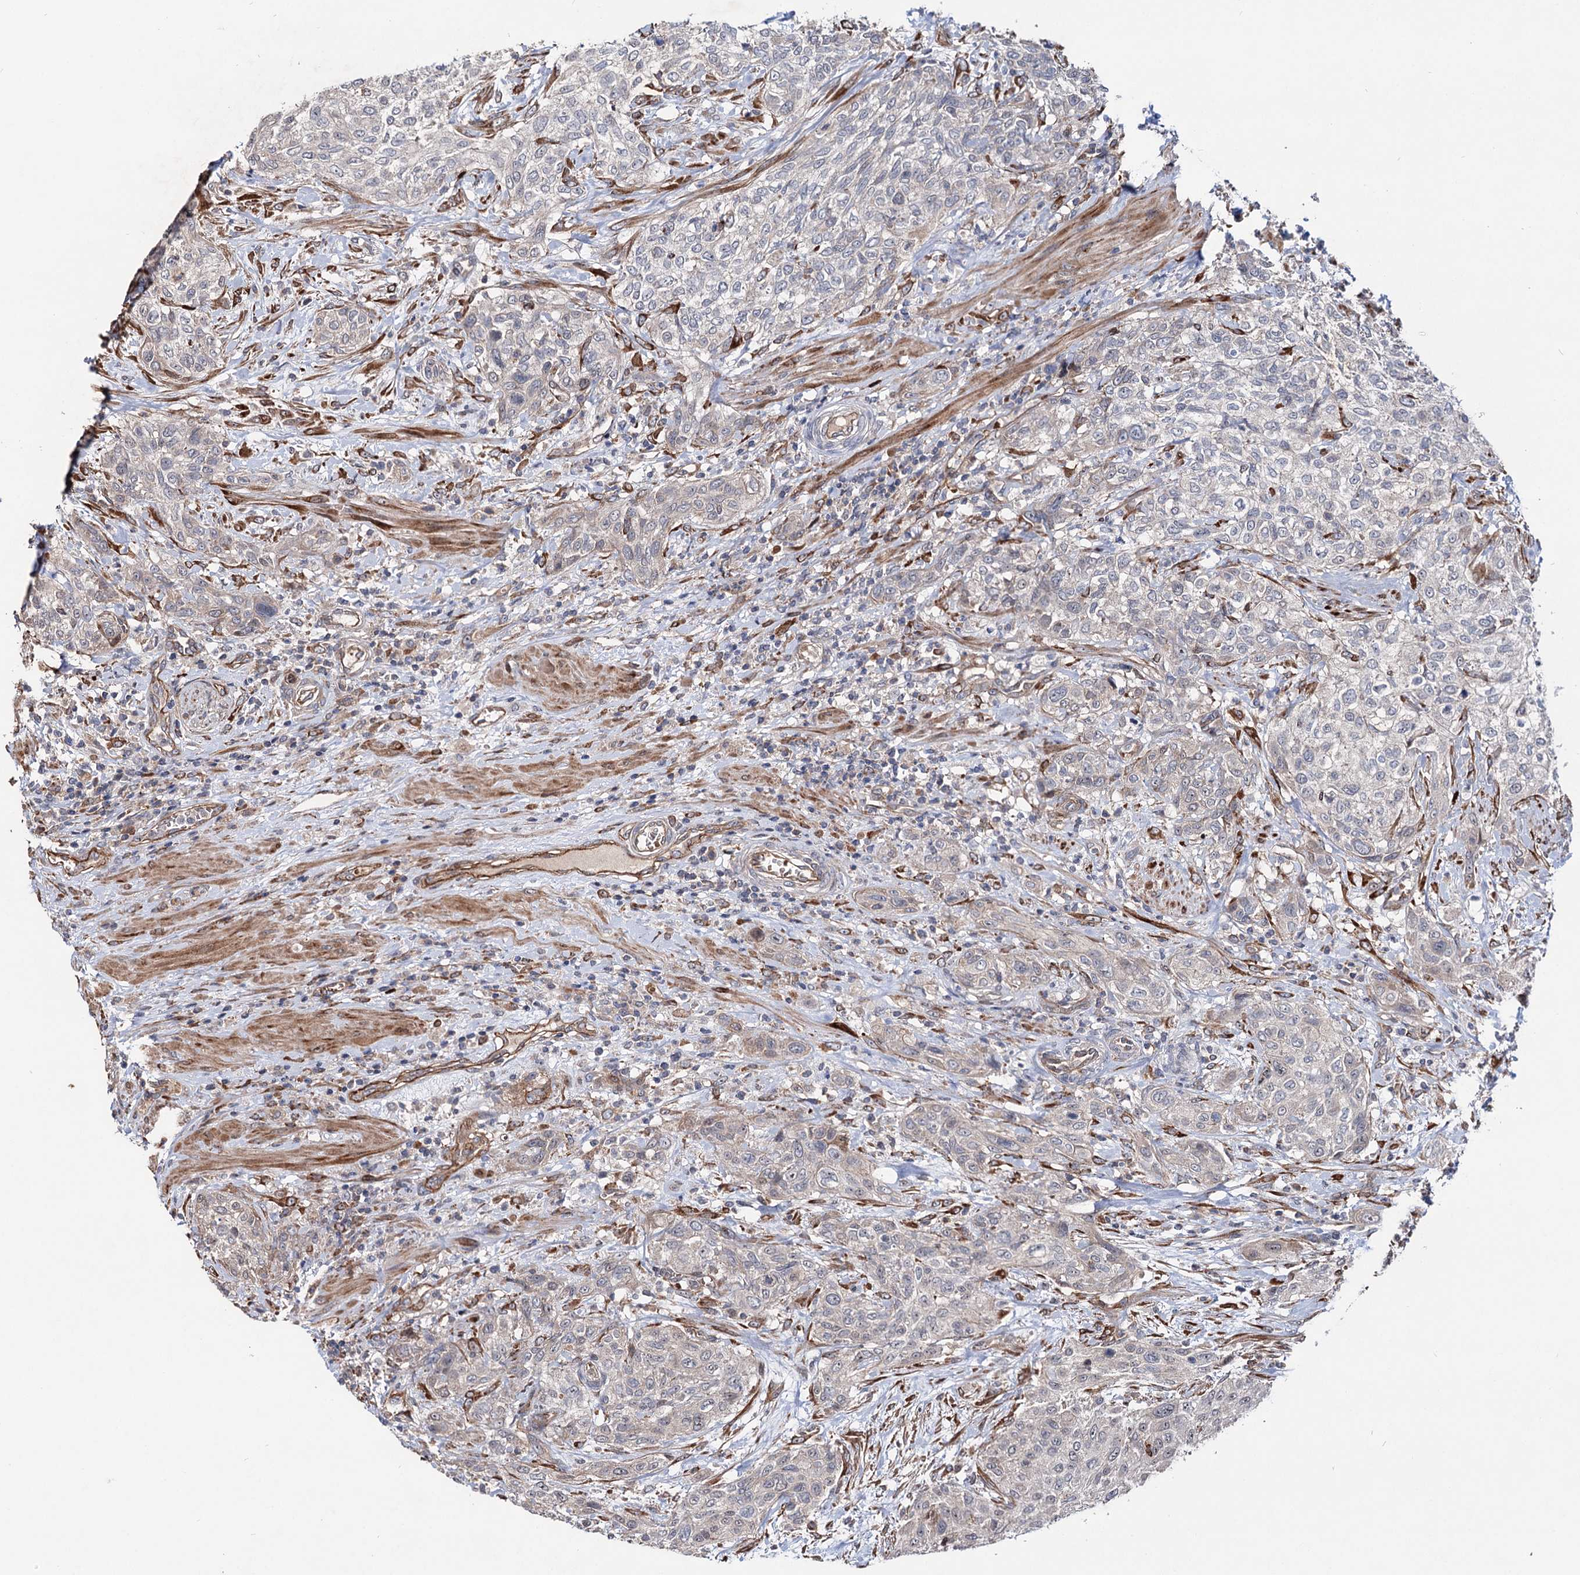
{"staining": {"intensity": "weak", "quantity": "<25%", "location": "cytoplasmic/membranous"}, "tissue": "urothelial cancer", "cell_type": "Tumor cells", "image_type": "cancer", "snomed": [{"axis": "morphology", "description": "Normal tissue, NOS"}, {"axis": "morphology", "description": "Urothelial carcinoma, NOS"}, {"axis": "topography", "description": "Urinary bladder"}, {"axis": "topography", "description": "Peripheral nerve tissue"}], "caption": "Urothelial cancer was stained to show a protein in brown. There is no significant staining in tumor cells. (DAB immunohistochemistry (IHC), high magnification).", "gene": "PTDSS2", "patient": {"sex": "male", "age": 35}}